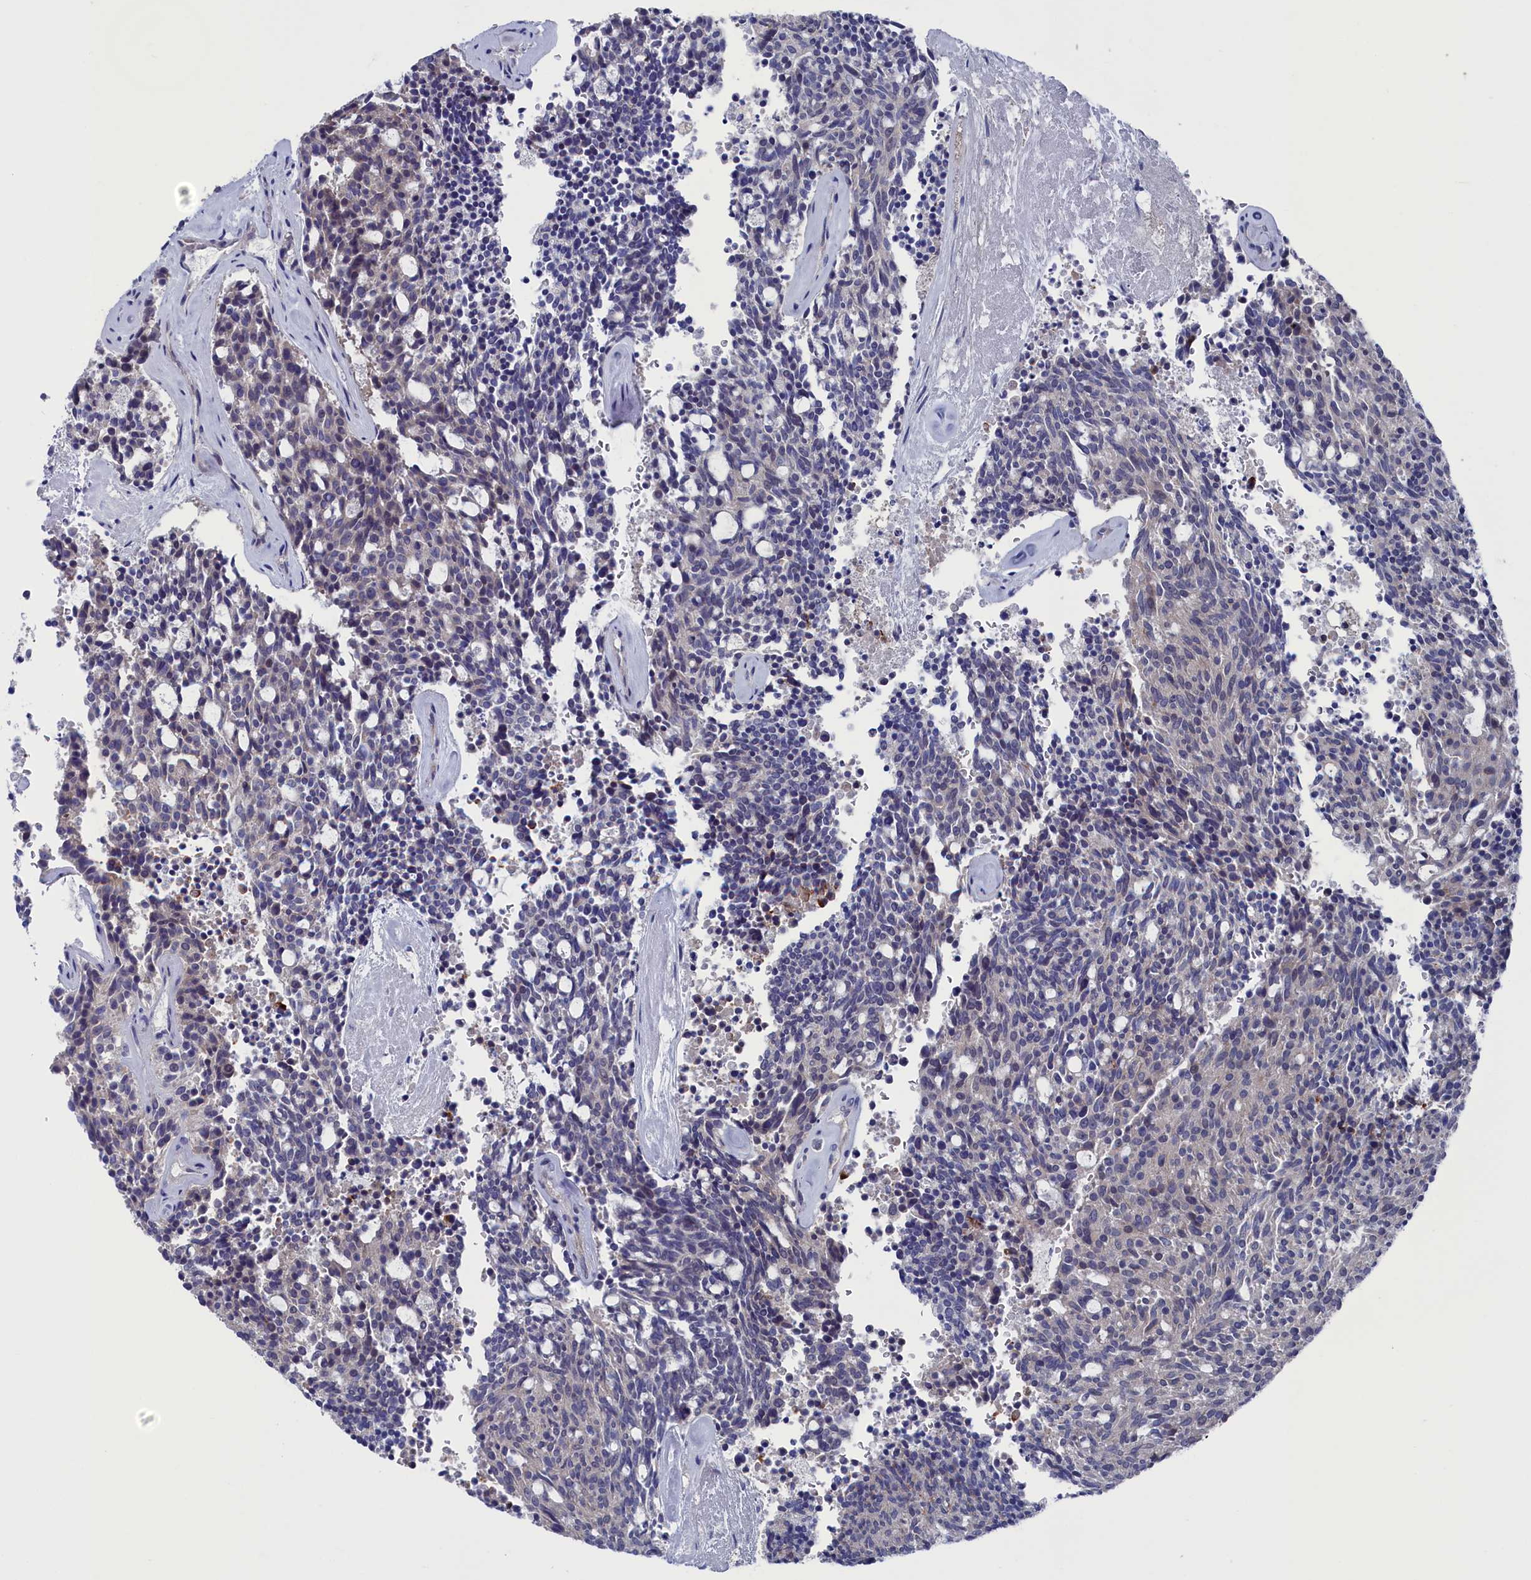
{"staining": {"intensity": "weak", "quantity": "<25%", "location": "cytoplasmic/membranous"}, "tissue": "carcinoid", "cell_type": "Tumor cells", "image_type": "cancer", "snomed": [{"axis": "morphology", "description": "Carcinoid, malignant, NOS"}, {"axis": "topography", "description": "Pancreas"}], "caption": "Tumor cells are negative for brown protein staining in carcinoid.", "gene": "SPATA13", "patient": {"sex": "female", "age": 54}}